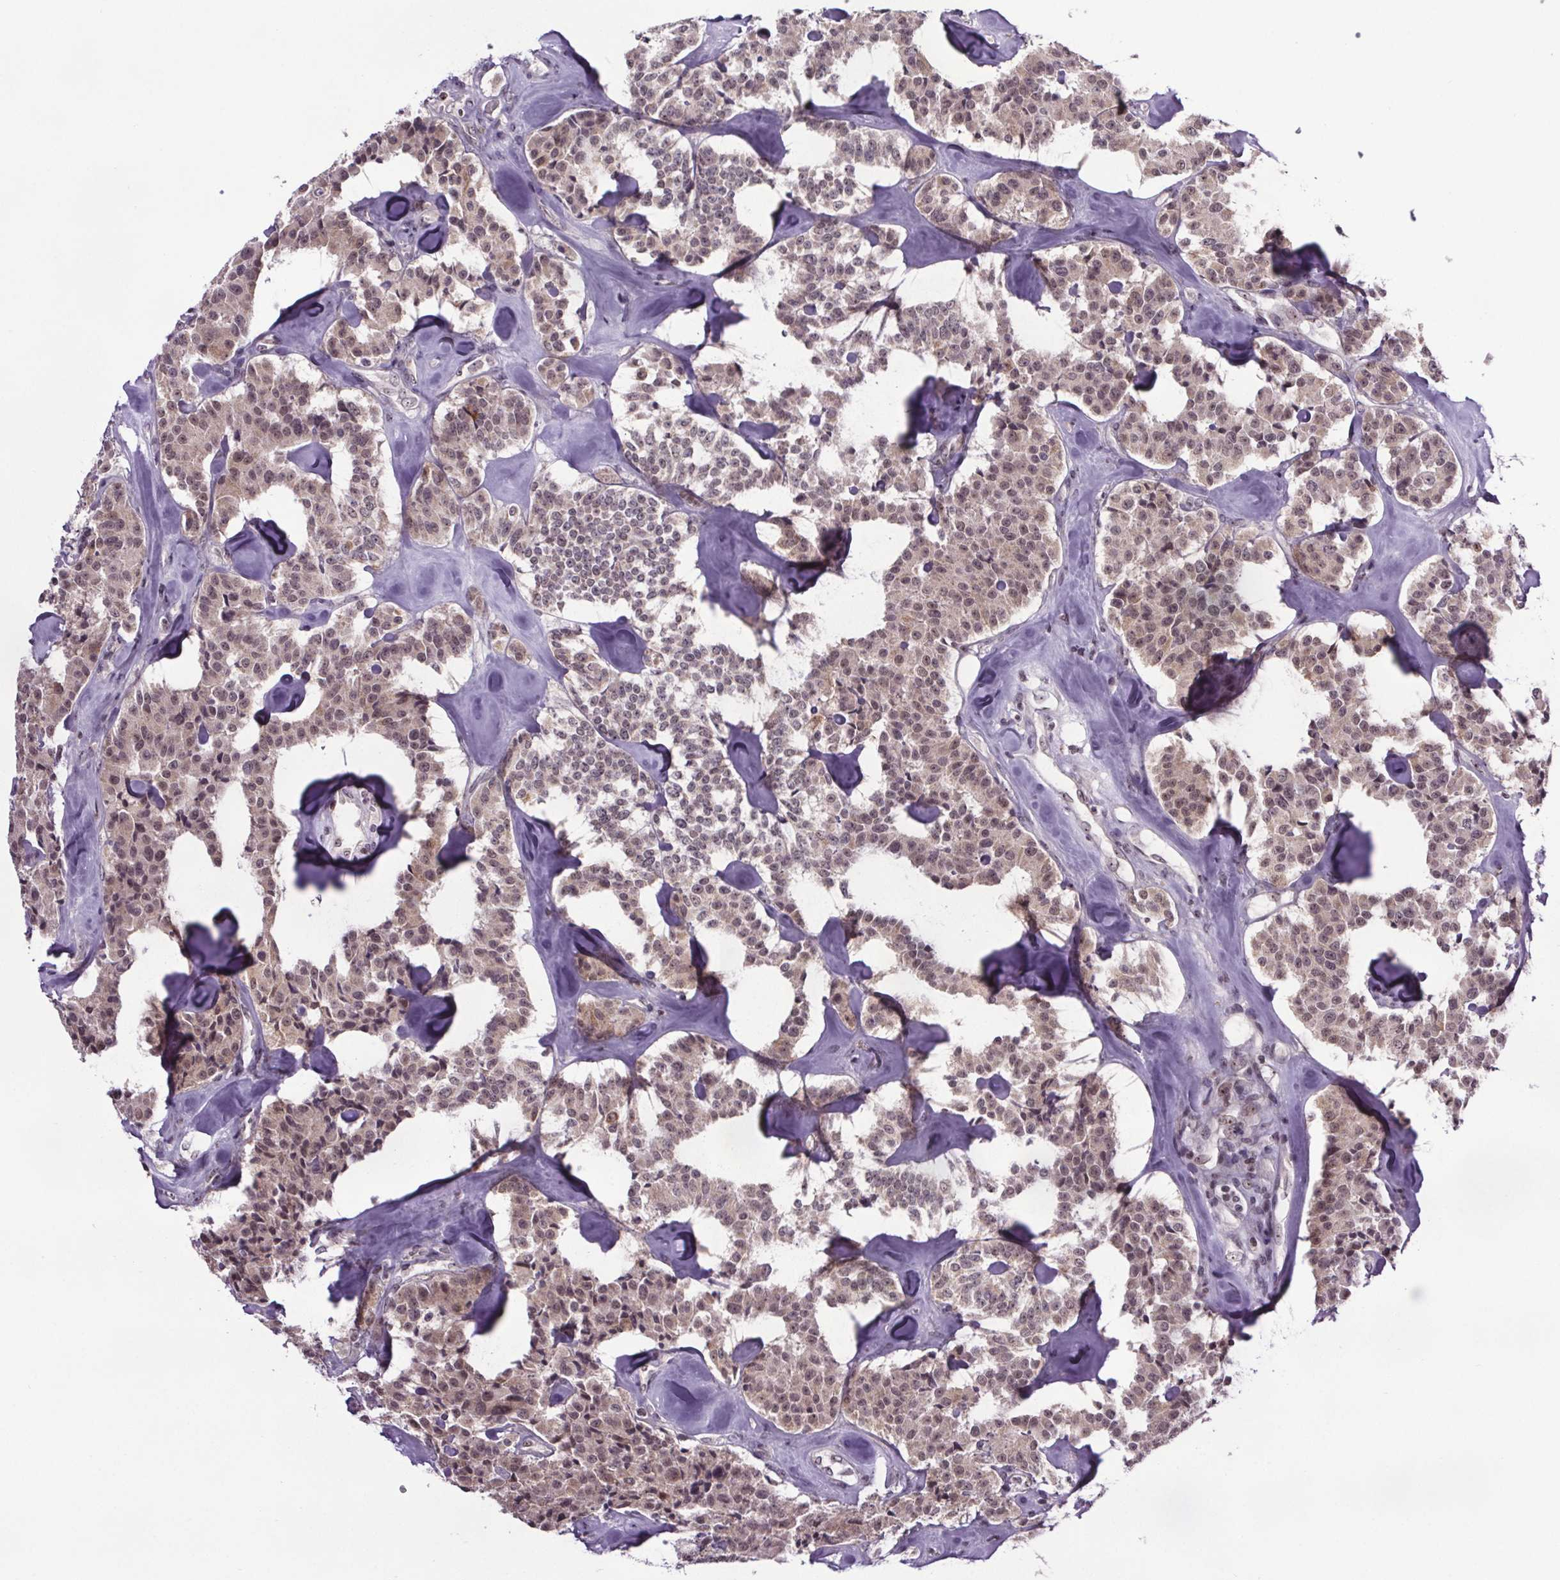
{"staining": {"intensity": "weak", "quantity": ">75%", "location": "nuclear"}, "tissue": "carcinoid", "cell_type": "Tumor cells", "image_type": "cancer", "snomed": [{"axis": "morphology", "description": "Carcinoid, malignant, NOS"}, {"axis": "topography", "description": "Pancreas"}], "caption": "Human carcinoid stained with a protein marker exhibits weak staining in tumor cells.", "gene": "ATMIN", "patient": {"sex": "male", "age": 41}}